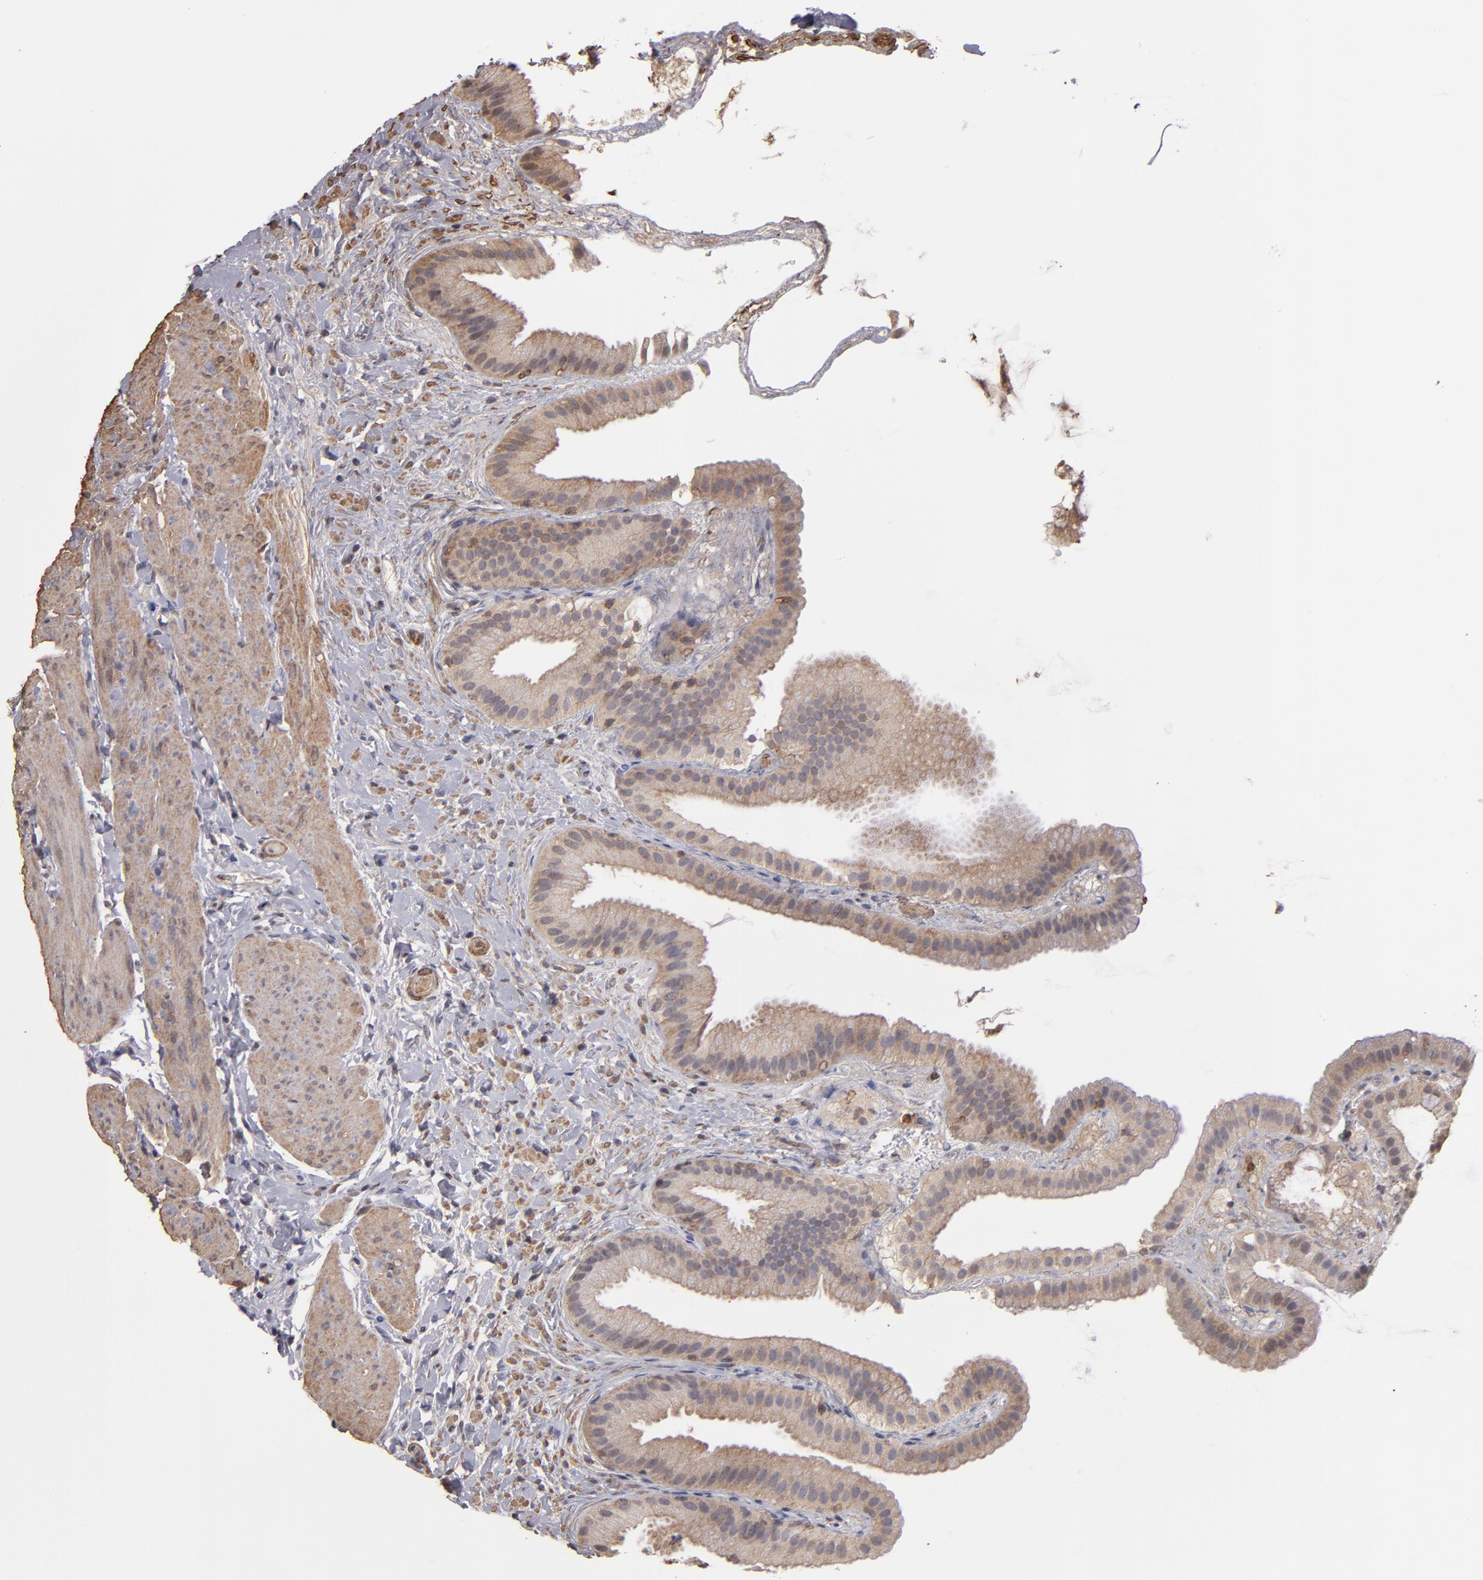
{"staining": {"intensity": "weak", "quantity": ">75%", "location": "cytoplasmic/membranous"}, "tissue": "gallbladder", "cell_type": "Glandular cells", "image_type": "normal", "snomed": [{"axis": "morphology", "description": "Normal tissue, NOS"}, {"axis": "topography", "description": "Gallbladder"}], "caption": "Protein expression by immunohistochemistry (IHC) reveals weak cytoplasmic/membranous expression in about >75% of glandular cells in unremarkable gallbladder.", "gene": "SERPINA7", "patient": {"sex": "female", "age": 63}}